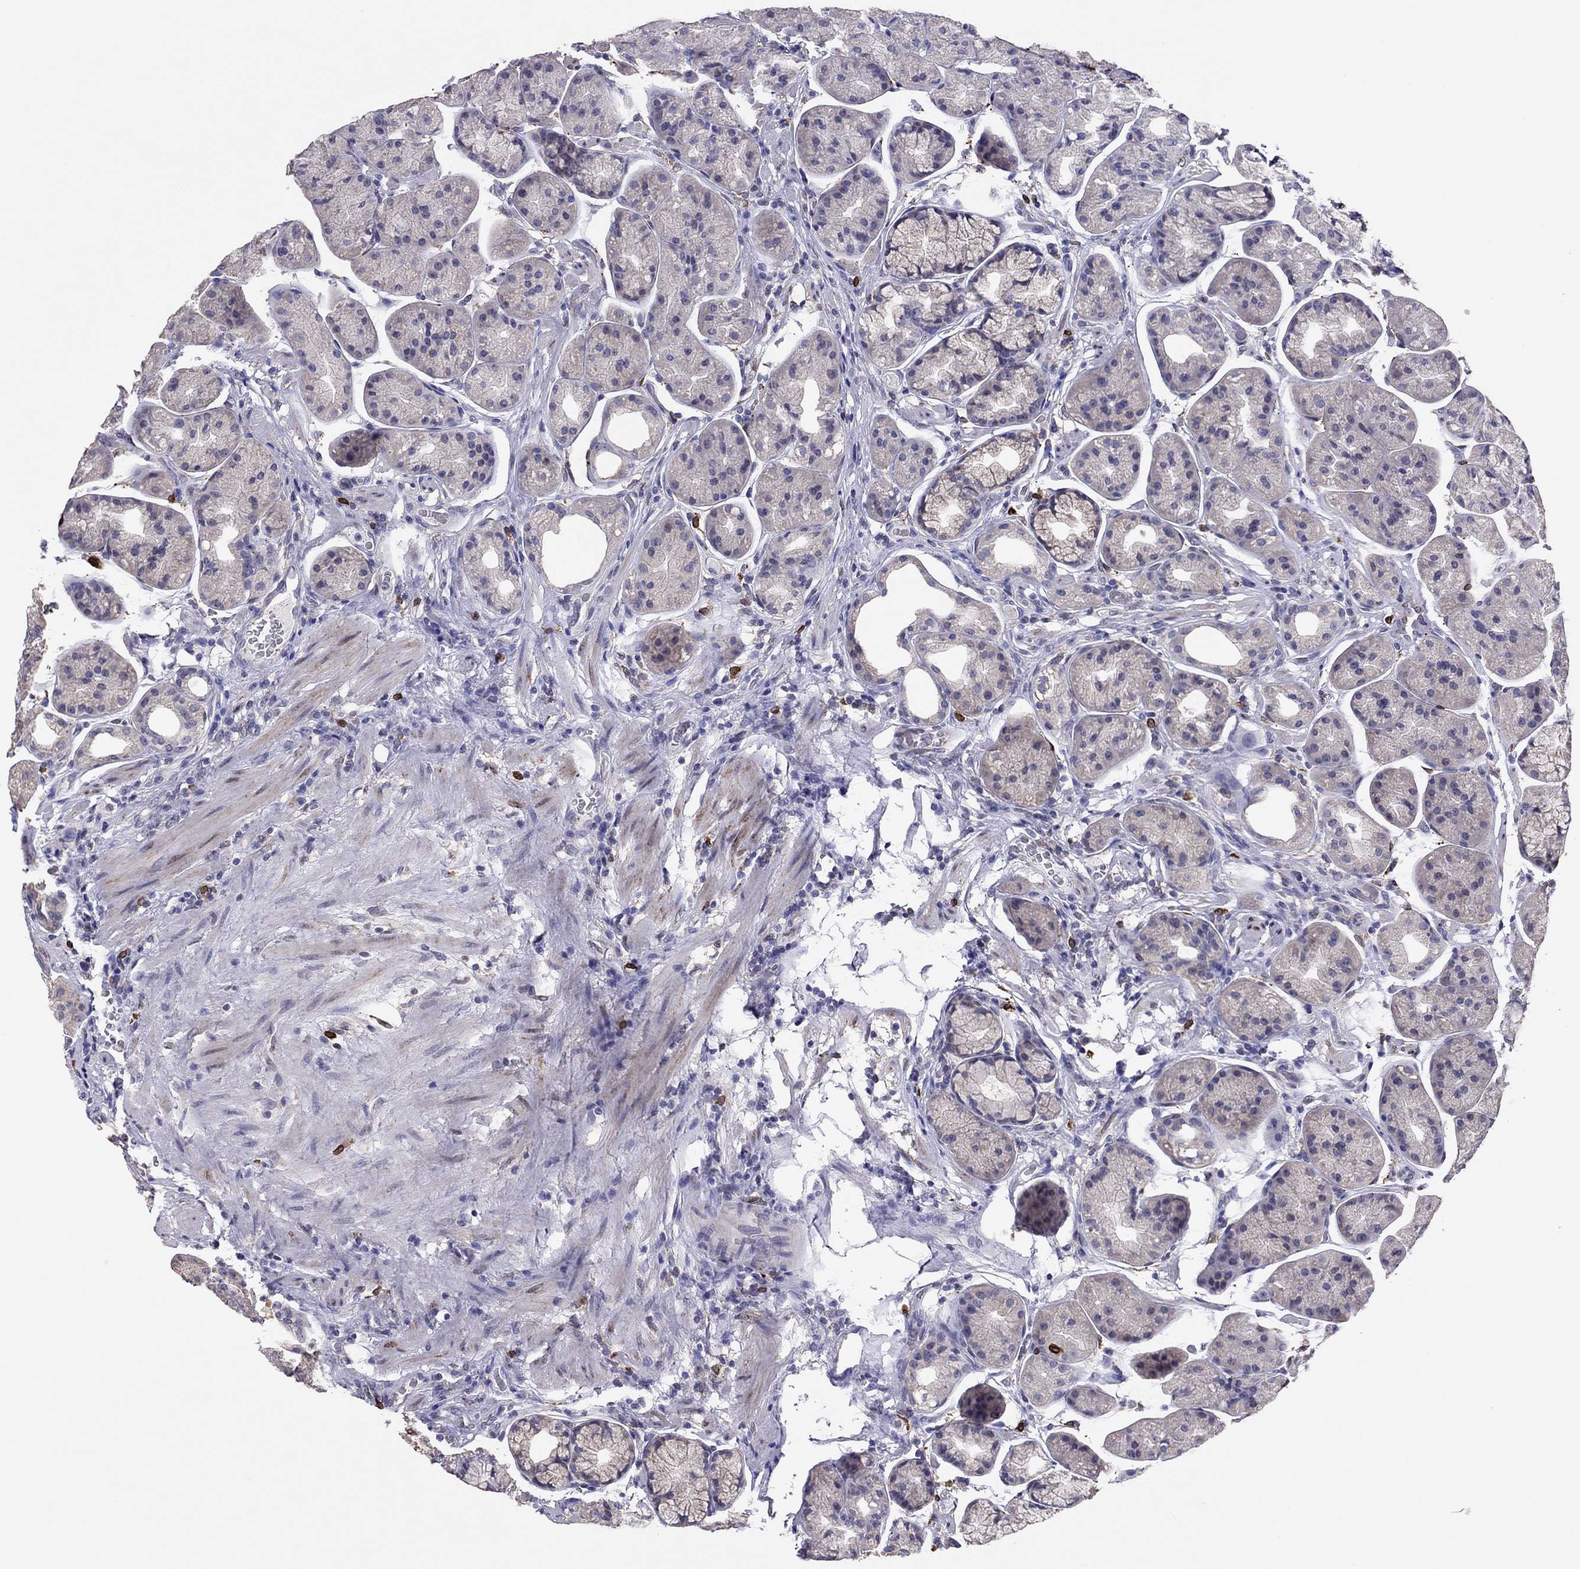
{"staining": {"intensity": "negative", "quantity": "none", "location": "none"}, "tissue": "stomach", "cell_type": "Glandular cells", "image_type": "normal", "snomed": [{"axis": "morphology", "description": "Normal tissue, NOS"}, {"axis": "morphology", "description": "Adenocarcinoma, NOS"}, {"axis": "morphology", "description": "Adenocarcinoma, High grade"}, {"axis": "topography", "description": "Stomach, upper"}, {"axis": "topography", "description": "Stomach"}], "caption": "Glandular cells show no significant positivity in benign stomach. (Stains: DAB (3,3'-diaminobenzidine) IHC with hematoxylin counter stain, Microscopy: brightfield microscopy at high magnification).", "gene": "ADORA2A", "patient": {"sex": "female", "age": 65}}